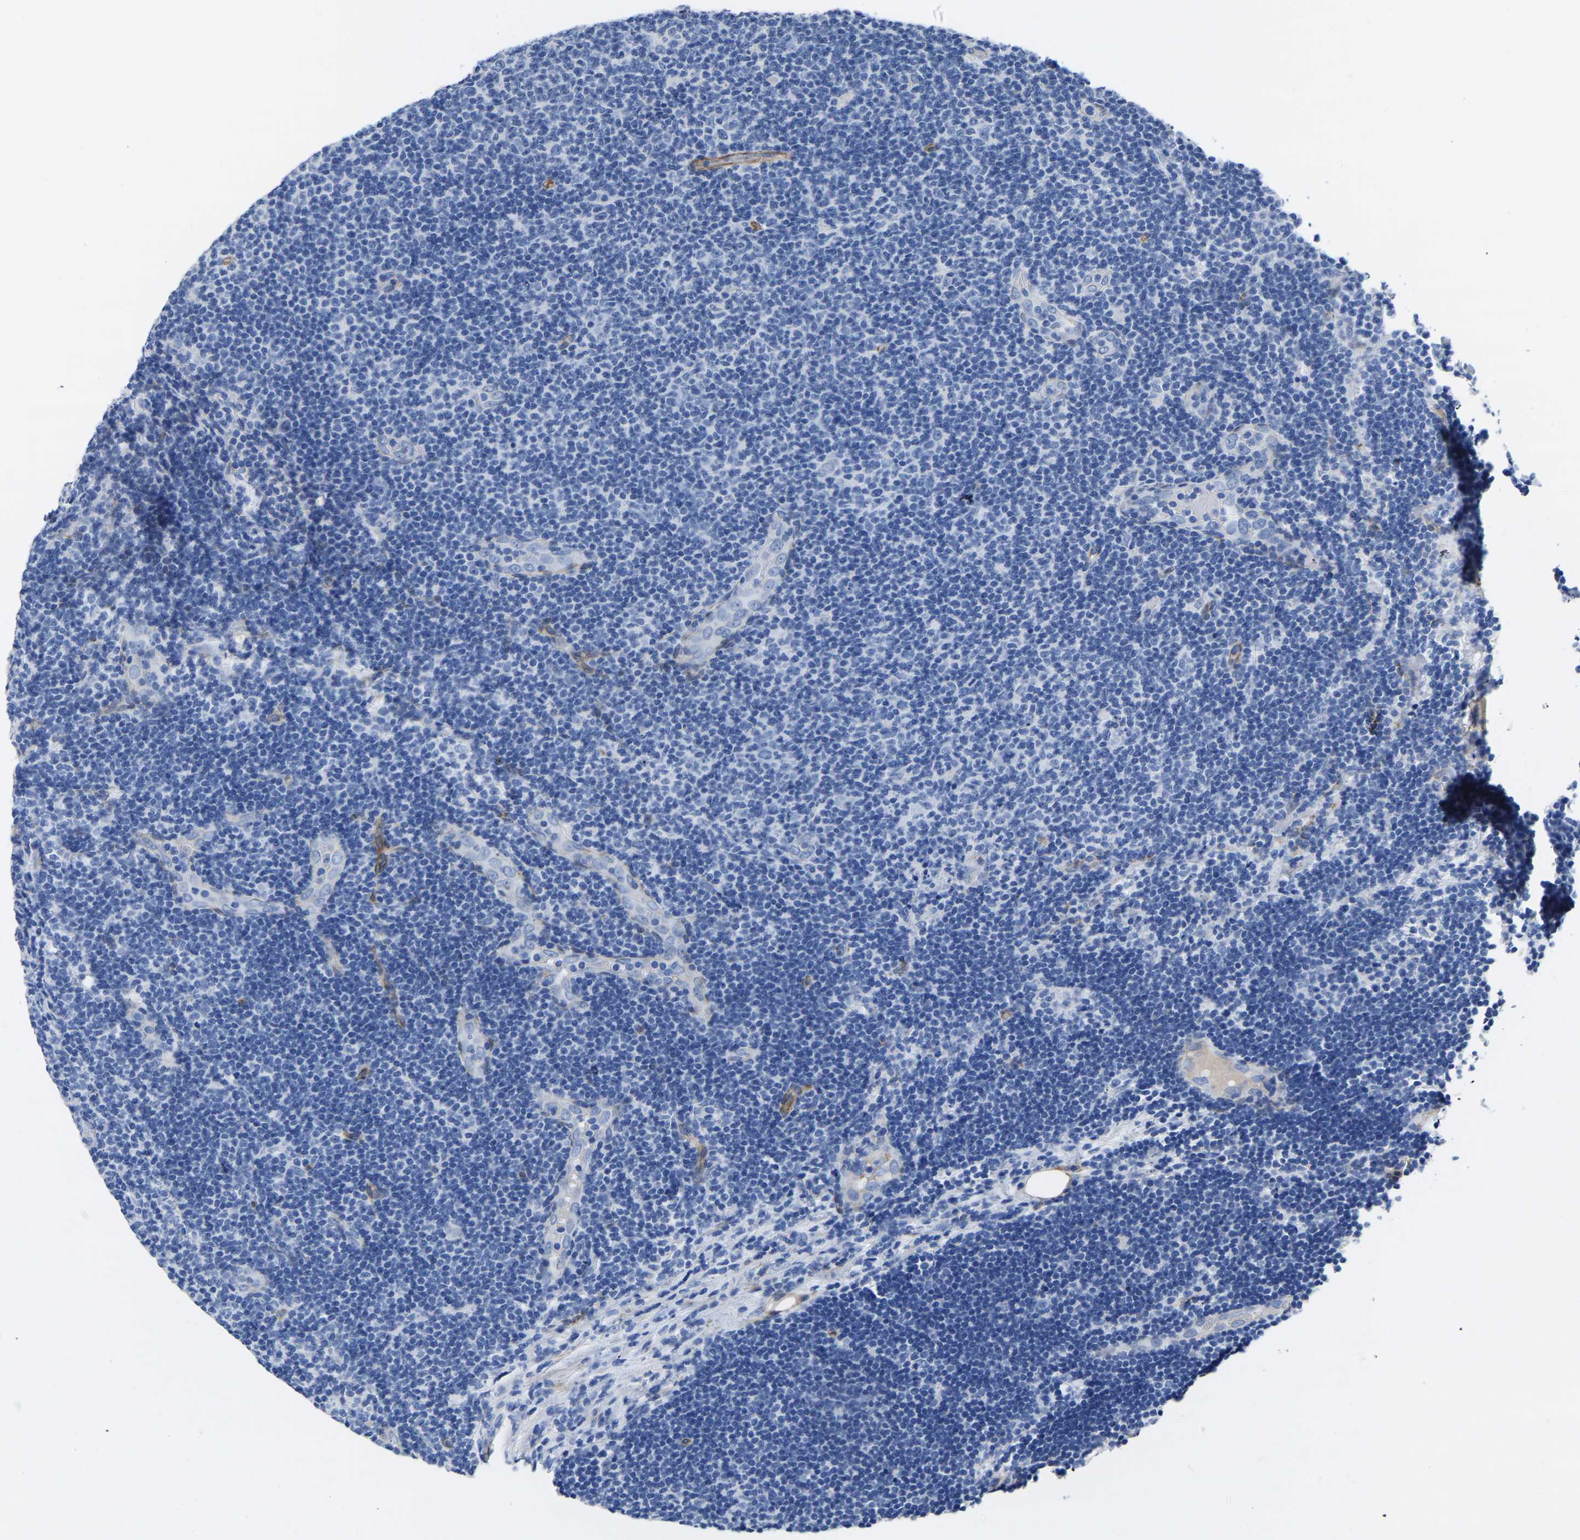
{"staining": {"intensity": "negative", "quantity": "none", "location": "none"}, "tissue": "lymphoma", "cell_type": "Tumor cells", "image_type": "cancer", "snomed": [{"axis": "morphology", "description": "Malignant lymphoma, non-Hodgkin's type, Low grade"}, {"axis": "topography", "description": "Lymph node"}], "caption": "High power microscopy photomicrograph of an immunohistochemistry histopathology image of malignant lymphoma, non-Hodgkin's type (low-grade), revealing no significant positivity in tumor cells. The staining was performed using DAB (3,3'-diaminobenzidine) to visualize the protein expression in brown, while the nuclei were stained in blue with hematoxylin (Magnification: 20x).", "gene": "SLC45A3", "patient": {"sex": "male", "age": 83}}